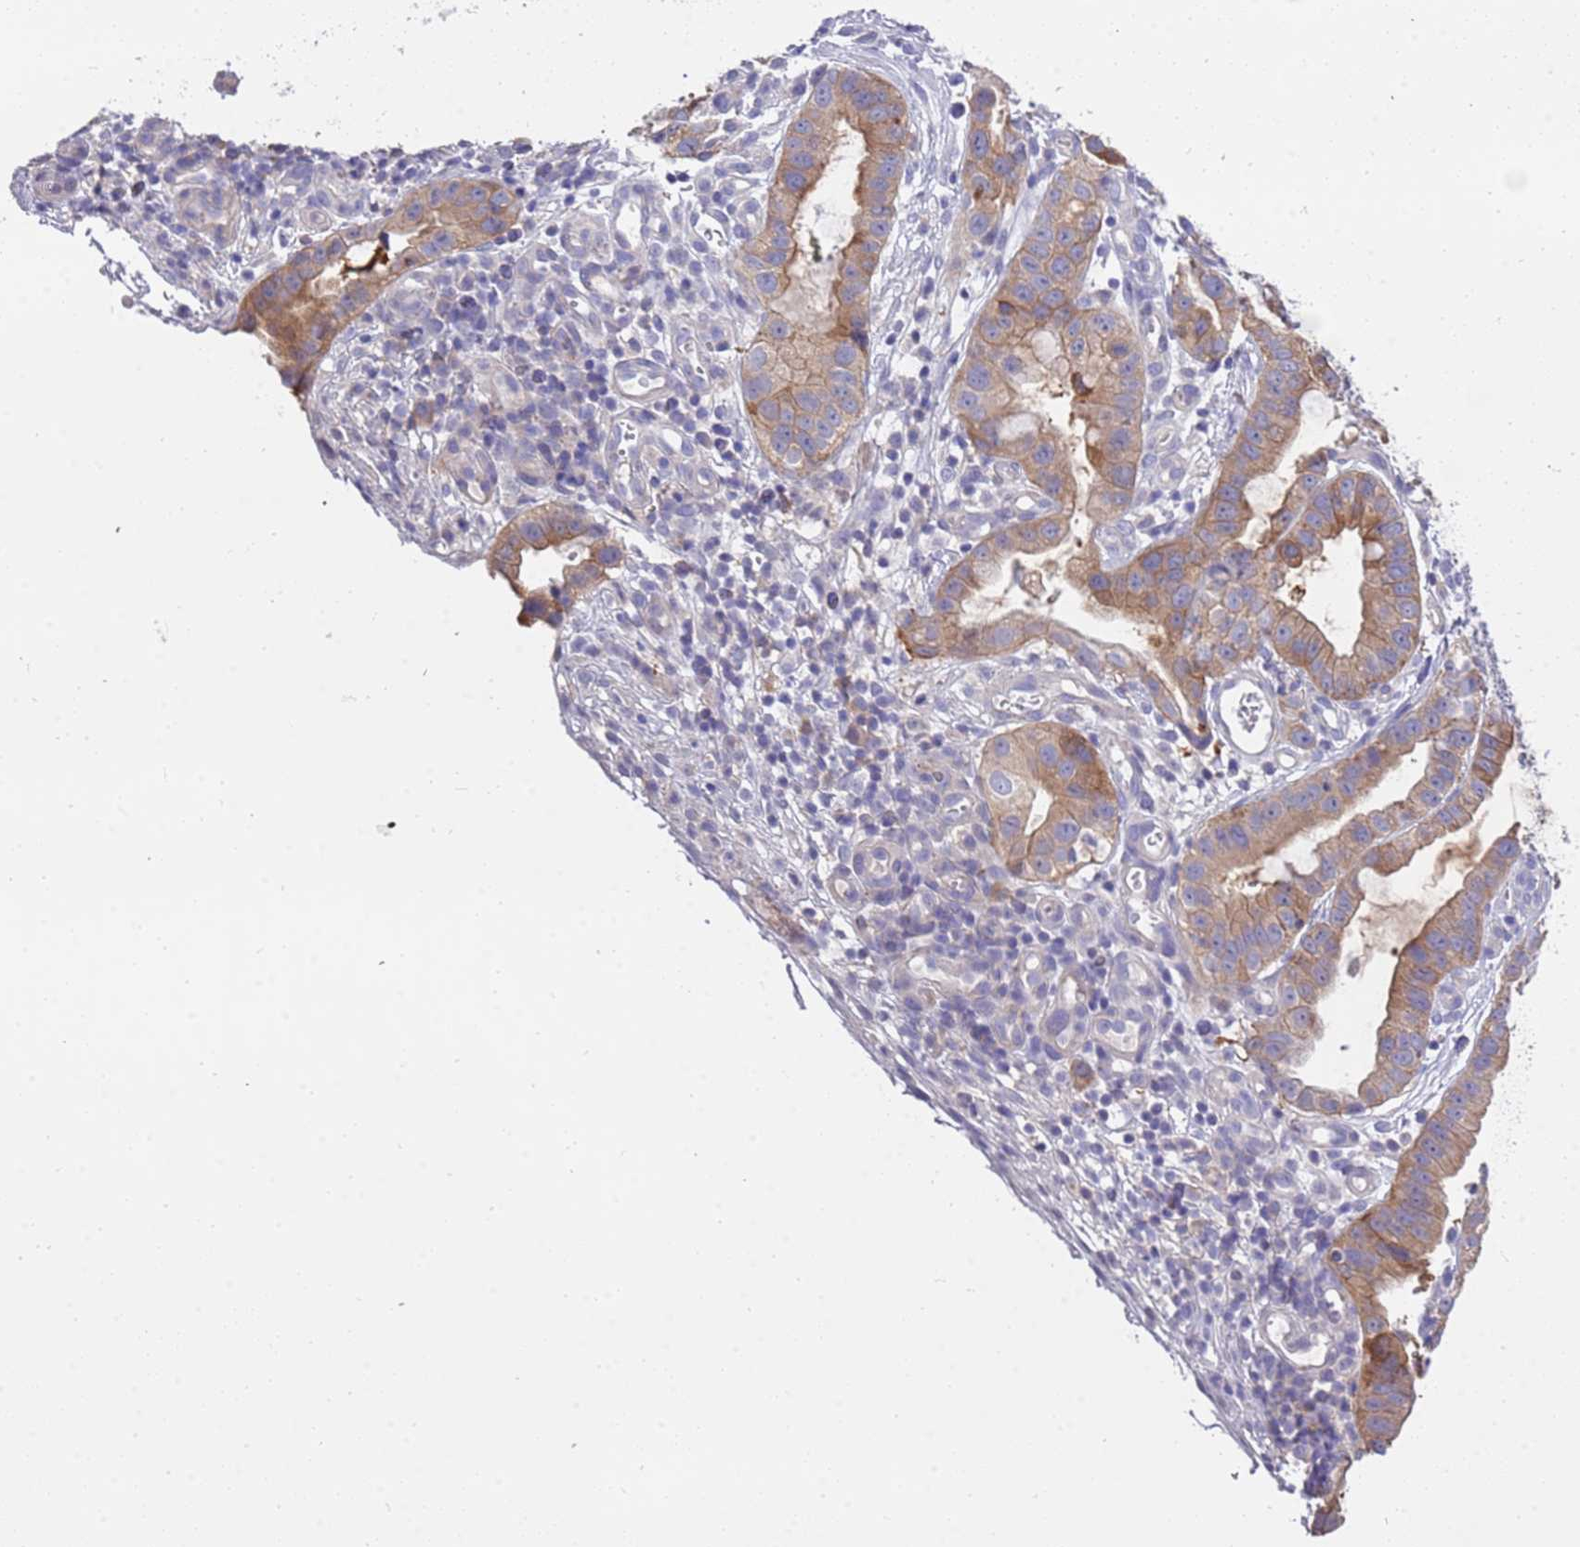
{"staining": {"intensity": "moderate", "quantity": ">75%", "location": "cytoplasmic/membranous"}, "tissue": "stomach cancer", "cell_type": "Tumor cells", "image_type": "cancer", "snomed": [{"axis": "morphology", "description": "Adenocarcinoma, NOS"}, {"axis": "topography", "description": "Stomach"}], "caption": "This histopathology image shows immunohistochemistry (IHC) staining of human stomach cancer, with medium moderate cytoplasmic/membranous expression in about >75% of tumor cells.", "gene": "STIP1", "patient": {"sex": "male", "age": 55}}